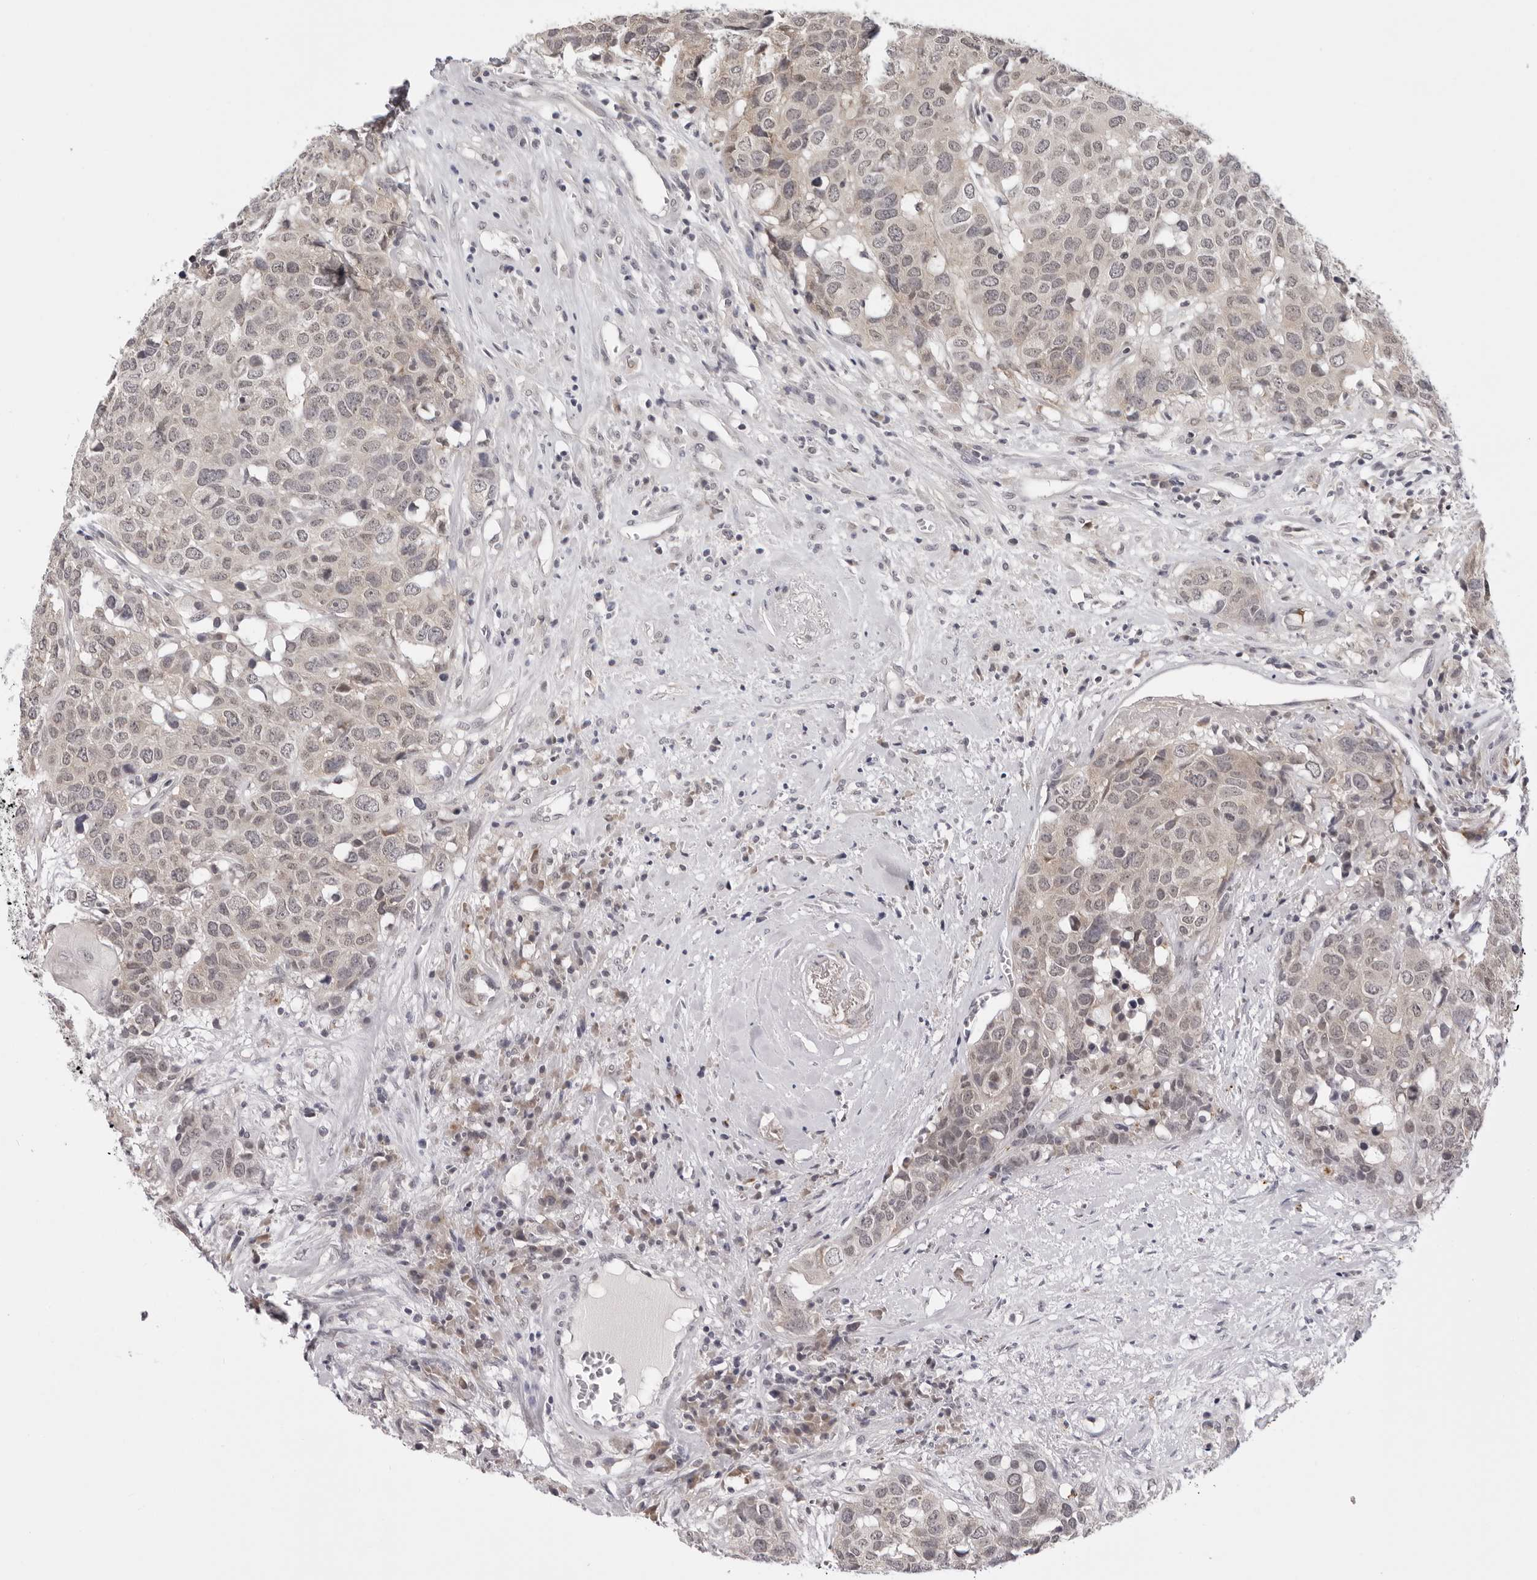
{"staining": {"intensity": "negative", "quantity": "none", "location": "none"}, "tissue": "head and neck cancer", "cell_type": "Tumor cells", "image_type": "cancer", "snomed": [{"axis": "morphology", "description": "Squamous cell carcinoma, NOS"}, {"axis": "topography", "description": "Head-Neck"}], "caption": "IHC photomicrograph of head and neck cancer (squamous cell carcinoma) stained for a protein (brown), which reveals no expression in tumor cells.", "gene": "PRUNE1", "patient": {"sex": "male", "age": 66}}